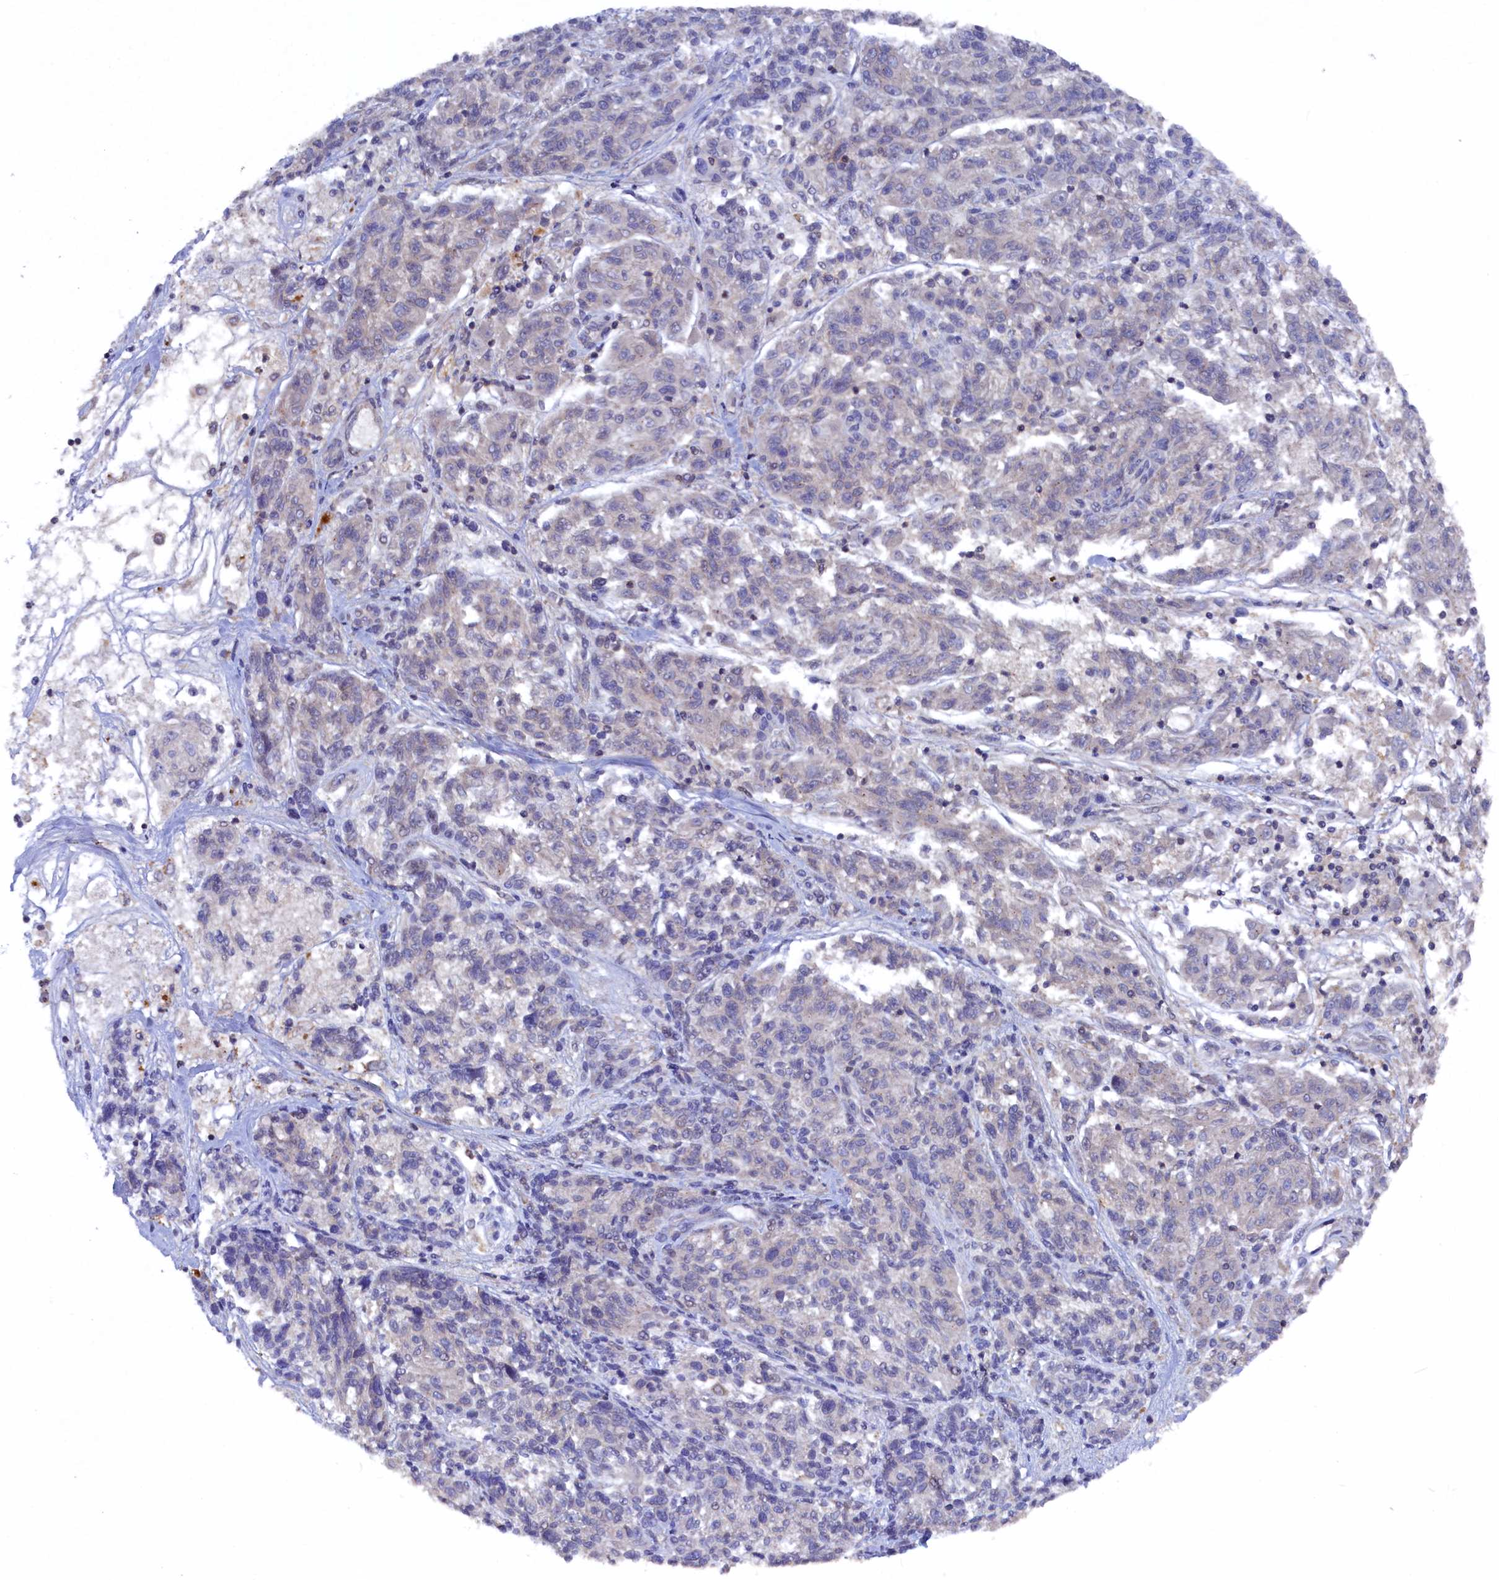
{"staining": {"intensity": "negative", "quantity": "none", "location": "none"}, "tissue": "melanoma", "cell_type": "Tumor cells", "image_type": "cancer", "snomed": [{"axis": "morphology", "description": "Malignant melanoma, NOS"}, {"axis": "topography", "description": "Skin"}], "caption": "An IHC photomicrograph of melanoma is shown. There is no staining in tumor cells of melanoma. The staining is performed using DAB (3,3'-diaminobenzidine) brown chromogen with nuclei counter-stained in using hematoxylin.", "gene": "TMC5", "patient": {"sex": "male", "age": 53}}